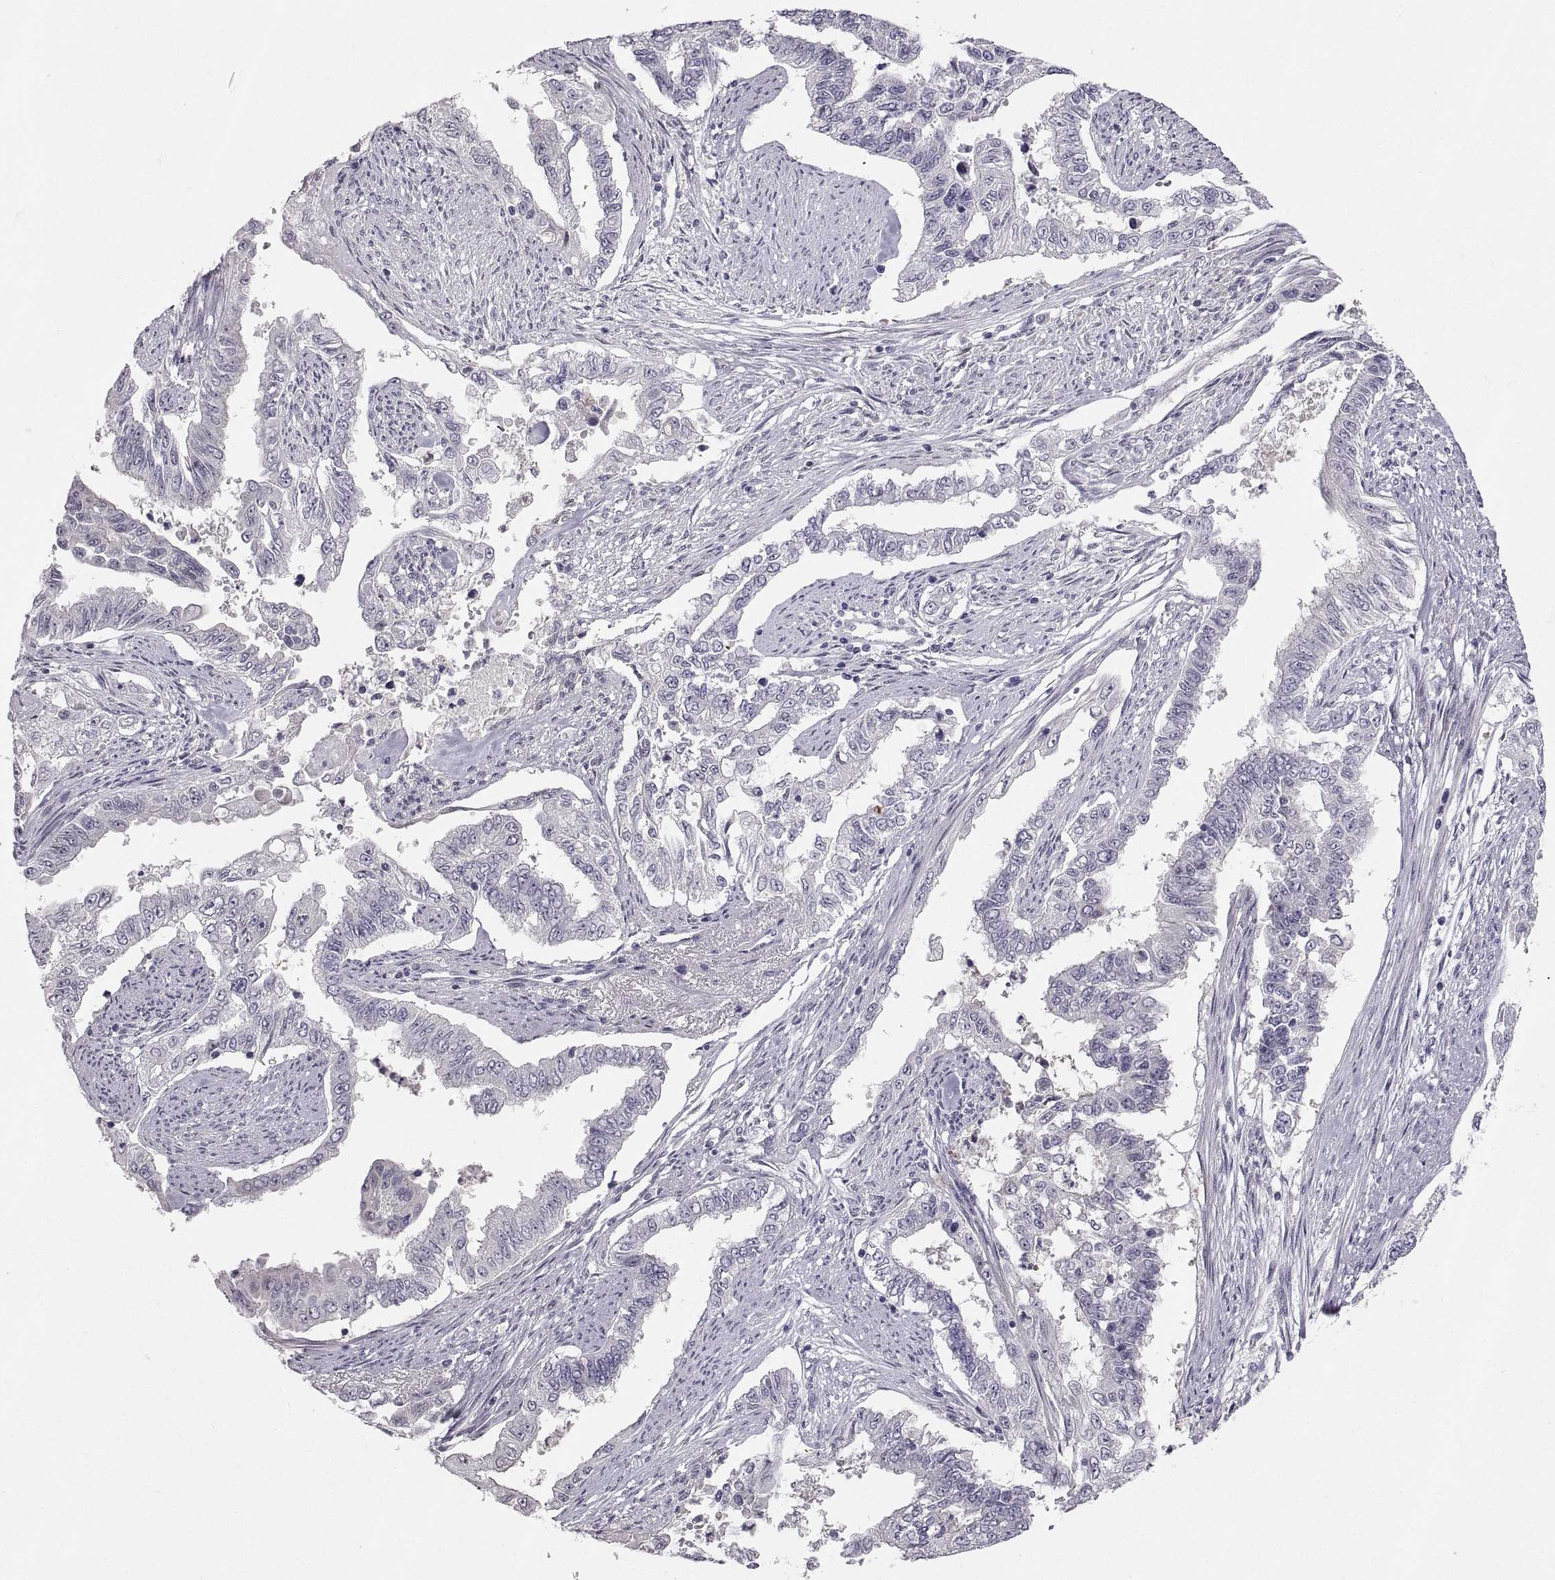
{"staining": {"intensity": "negative", "quantity": "none", "location": "none"}, "tissue": "endometrial cancer", "cell_type": "Tumor cells", "image_type": "cancer", "snomed": [{"axis": "morphology", "description": "Adenocarcinoma, NOS"}, {"axis": "topography", "description": "Uterus"}], "caption": "Endometrial adenocarcinoma was stained to show a protein in brown. There is no significant positivity in tumor cells.", "gene": "ZNF185", "patient": {"sex": "female", "age": 59}}